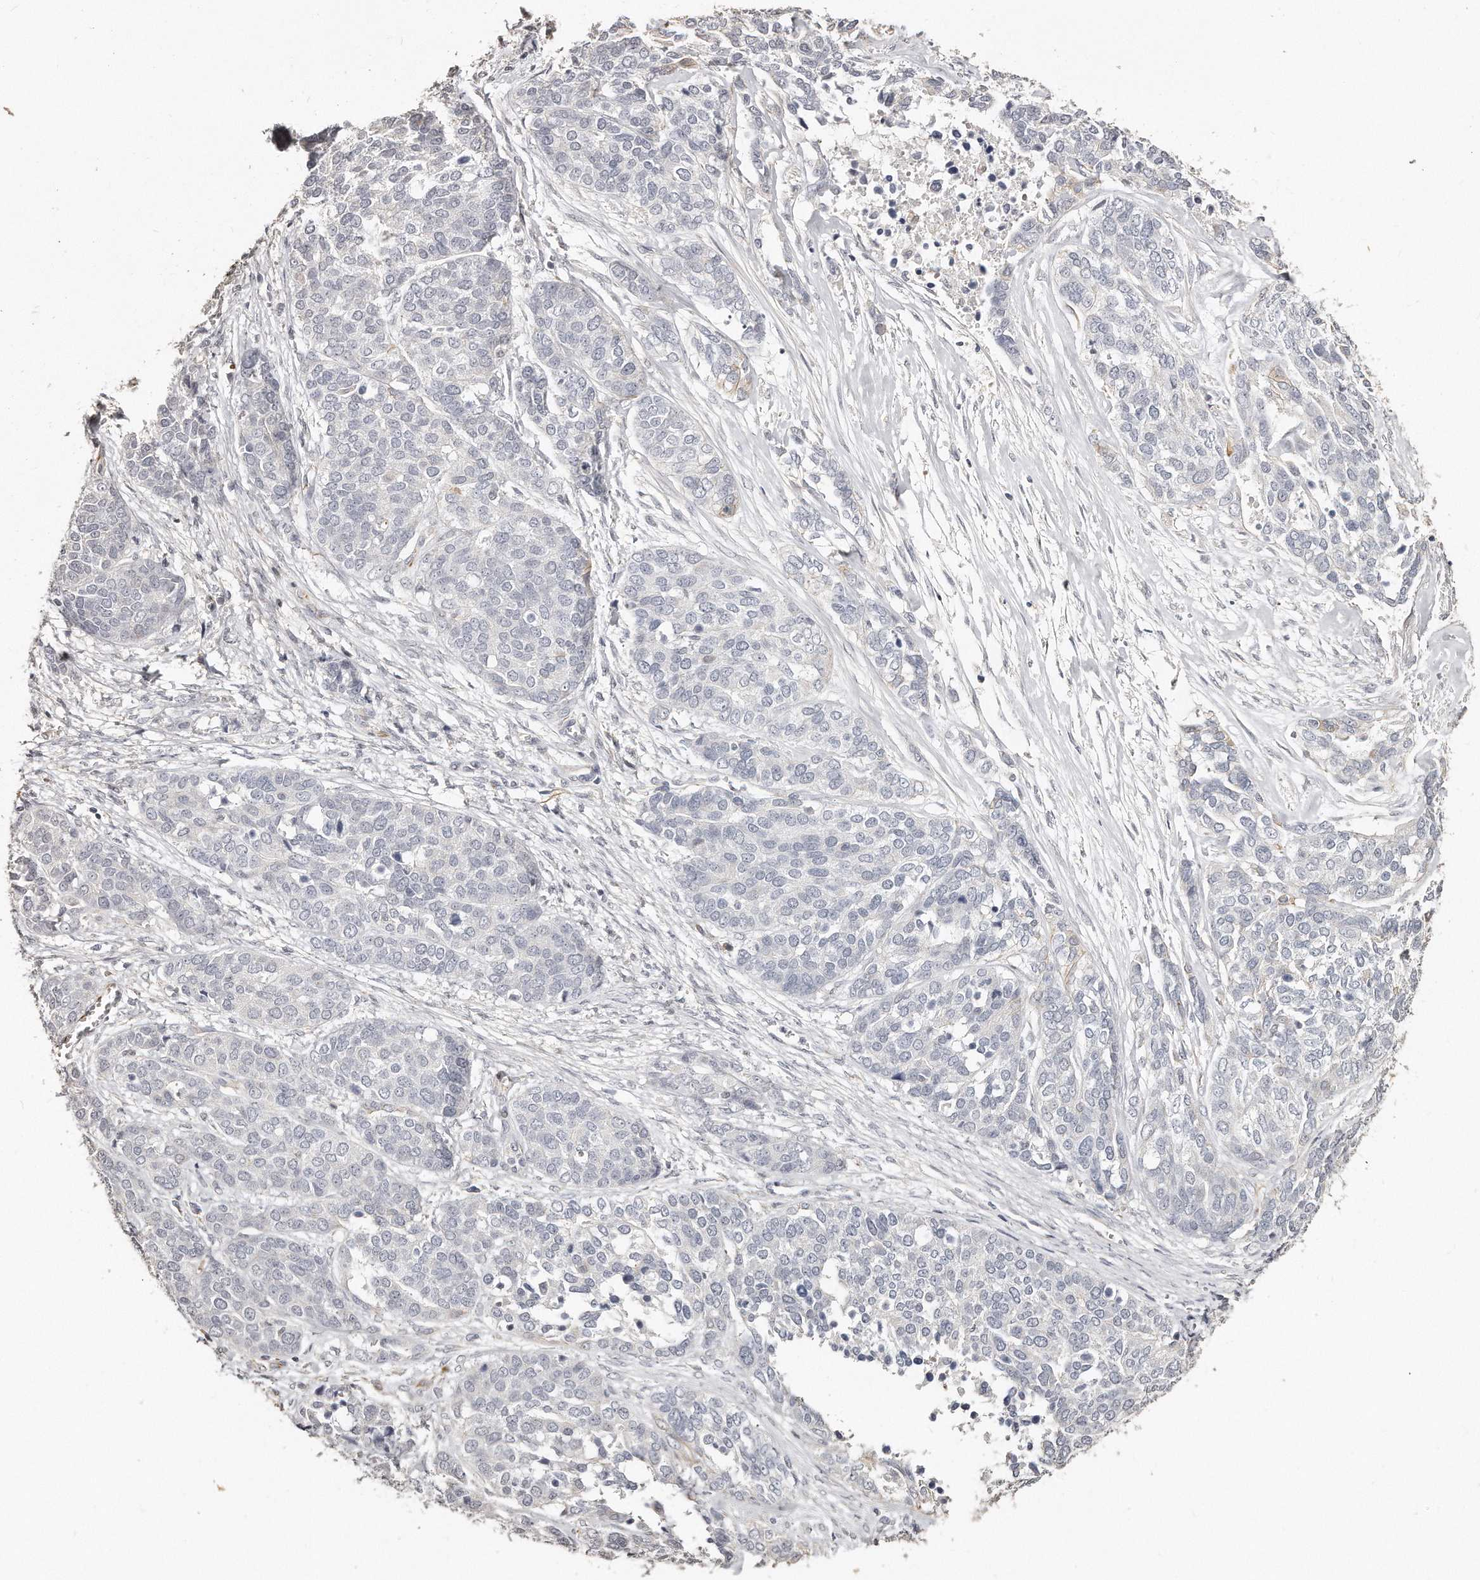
{"staining": {"intensity": "negative", "quantity": "none", "location": "none"}, "tissue": "ovarian cancer", "cell_type": "Tumor cells", "image_type": "cancer", "snomed": [{"axis": "morphology", "description": "Cystadenocarcinoma, serous, NOS"}, {"axis": "topography", "description": "Ovary"}], "caption": "Tumor cells show no significant protein expression in serous cystadenocarcinoma (ovarian). Nuclei are stained in blue.", "gene": "ZYG11A", "patient": {"sex": "female", "age": 44}}